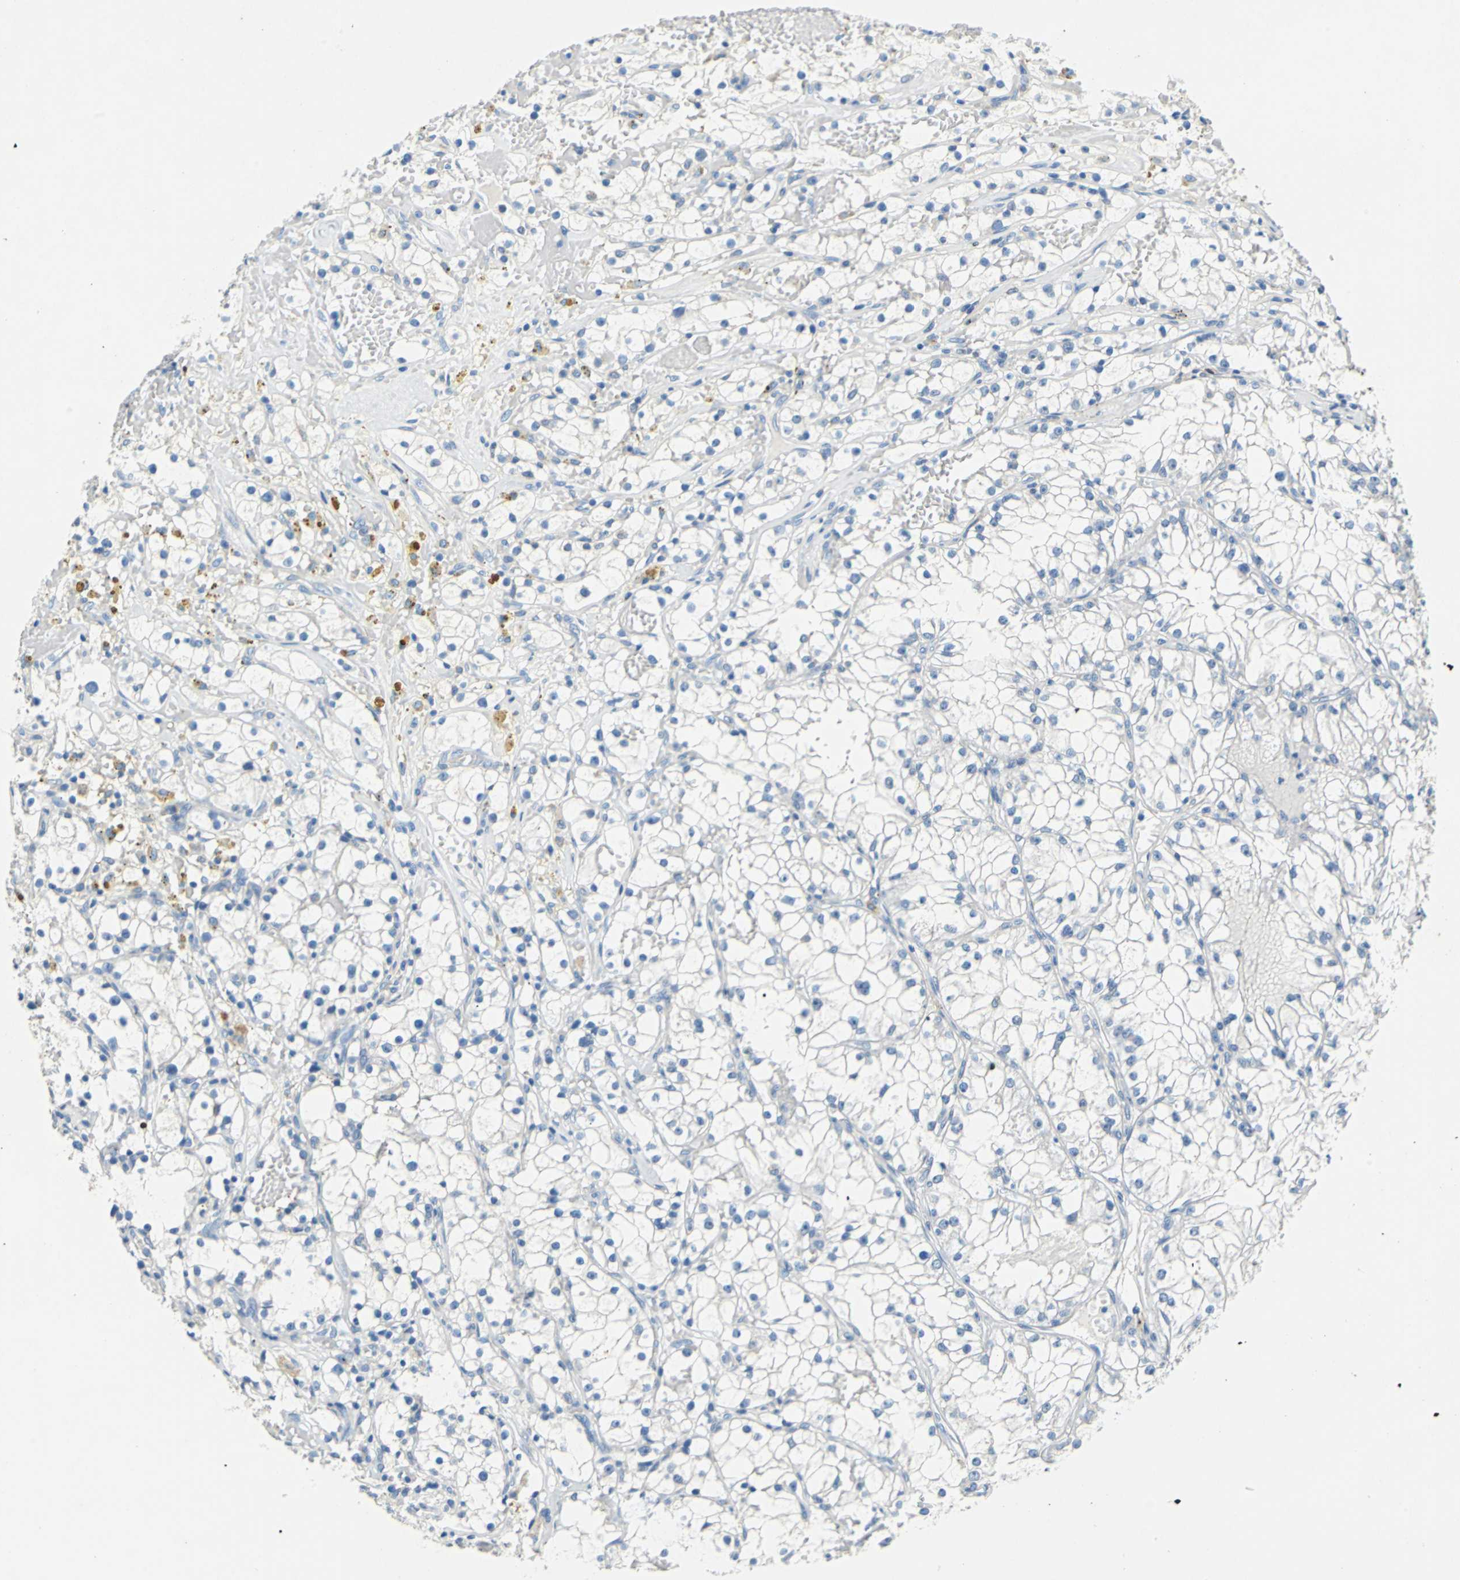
{"staining": {"intensity": "negative", "quantity": "none", "location": "none"}, "tissue": "renal cancer", "cell_type": "Tumor cells", "image_type": "cancer", "snomed": [{"axis": "morphology", "description": "Adenocarcinoma, NOS"}, {"axis": "topography", "description": "Kidney"}], "caption": "This image is of renal adenocarcinoma stained with IHC to label a protein in brown with the nuclei are counter-stained blue. There is no positivity in tumor cells.", "gene": "TEX264", "patient": {"sex": "male", "age": 56}}